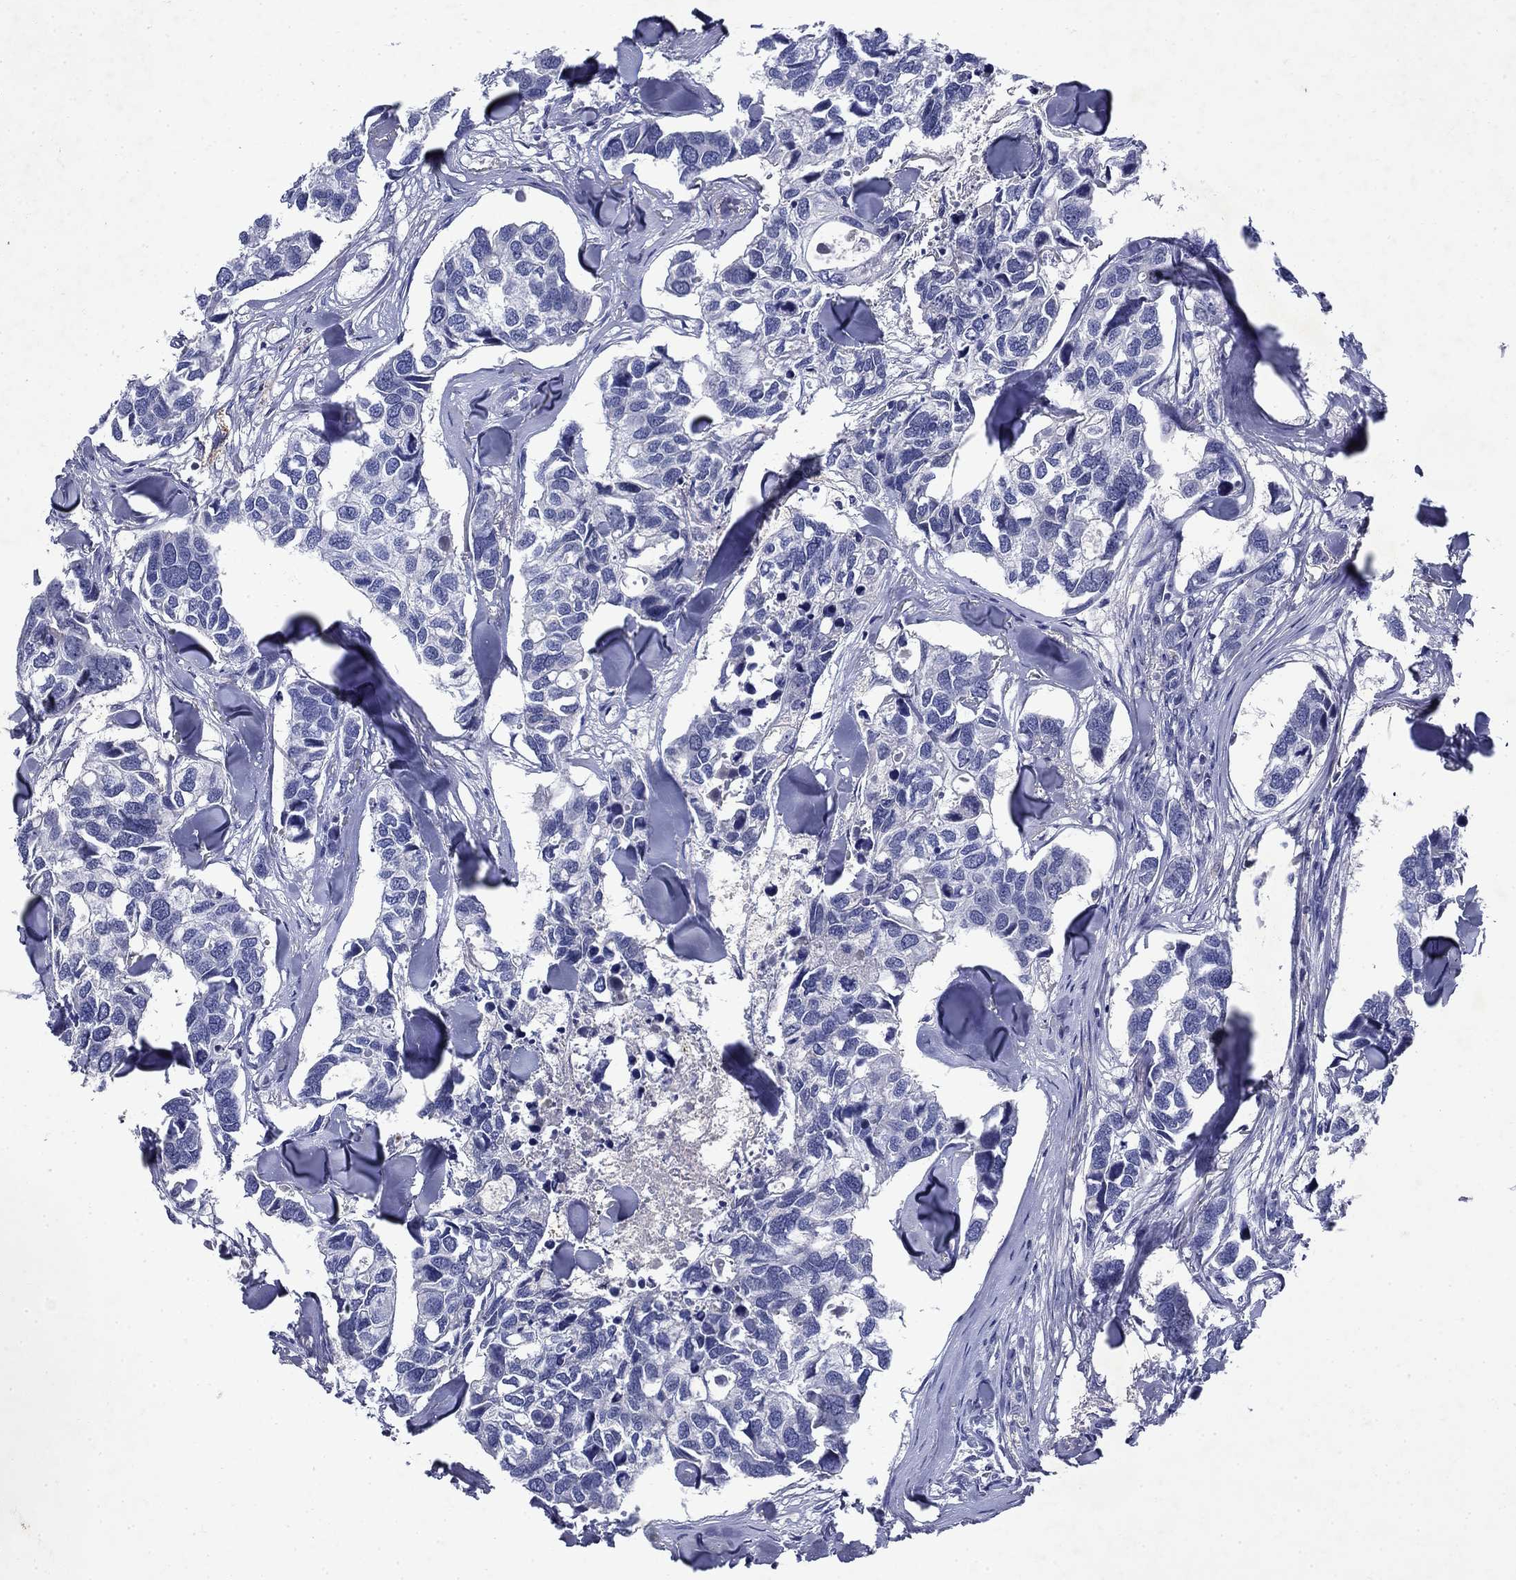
{"staining": {"intensity": "negative", "quantity": "none", "location": "none"}, "tissue": "breast cancer", "cell_type": "Tumor cells", "image_type": "cancer", "snomed": [{"axis": "morphology", "description": "Duct carcinoma"}, {"axis": "topography", "description": "Breast"}], "caption": "This is an immunohistochemistry (IHC) histopathology image of intraductal carcinoma (breast). There is no expression in tumor cells.", "gene": "STAB2", "patient": {"sex": "female", "age": 83}}